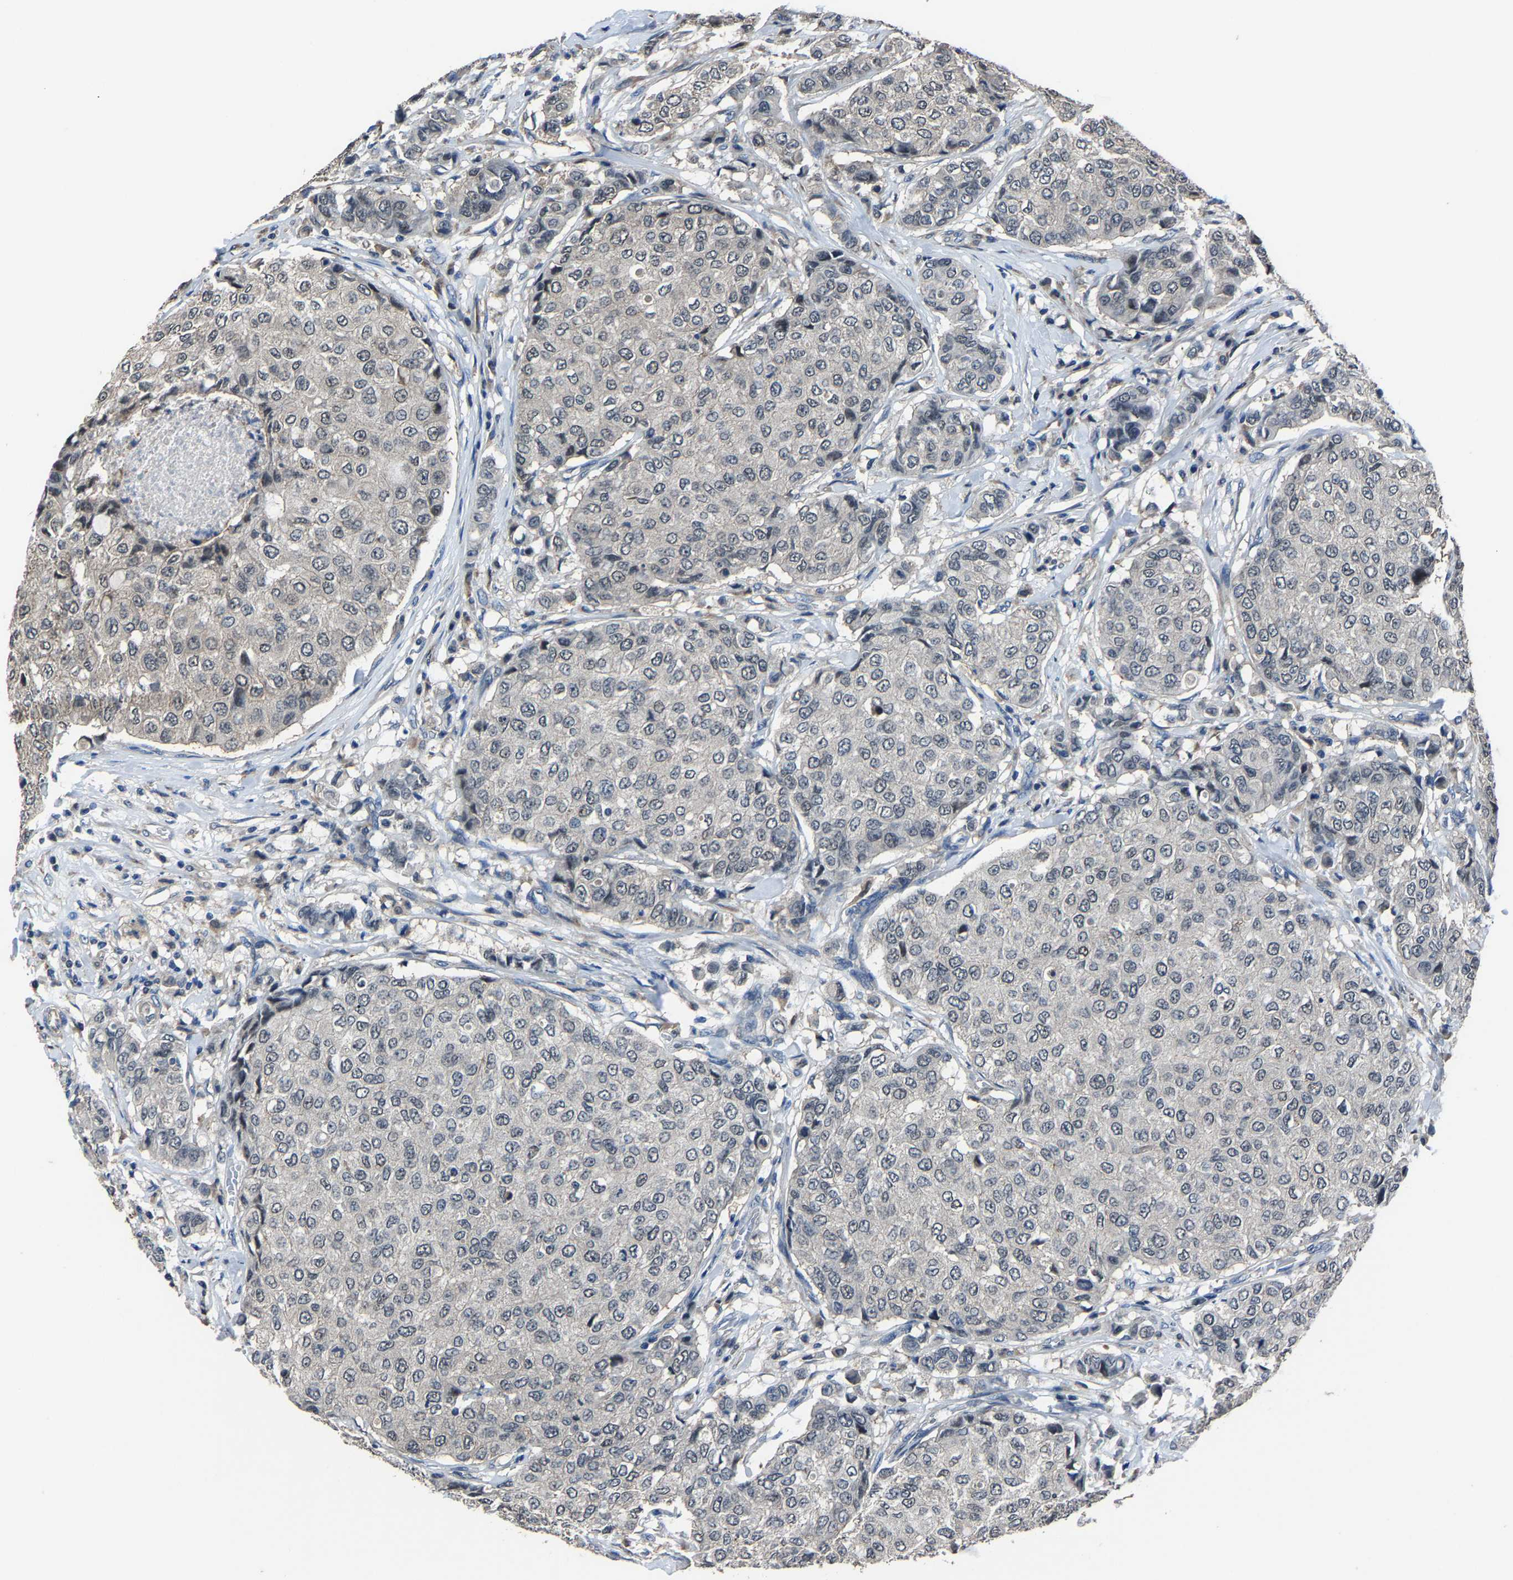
{"staining": {"intensity": "negative", "quantity": "none", "location": "none"}, "tissue": "breast cancer", "cell_type": "Tumor cells", "image_type": "cancer", "snomed": [{"axis": "morphology", "description": "Duct carcinoma"}, {"axis": "topography", "description": "Breast"}], "caption": "High magnification brightfield microscopy of intraductal carcinoma (breast) stained with DAB (brown) and counterstained with hematoxylin (blue): tumor cells show no significant expression.", "gene": "STRBP", "patient": {"sex": "female", "age": 27}}